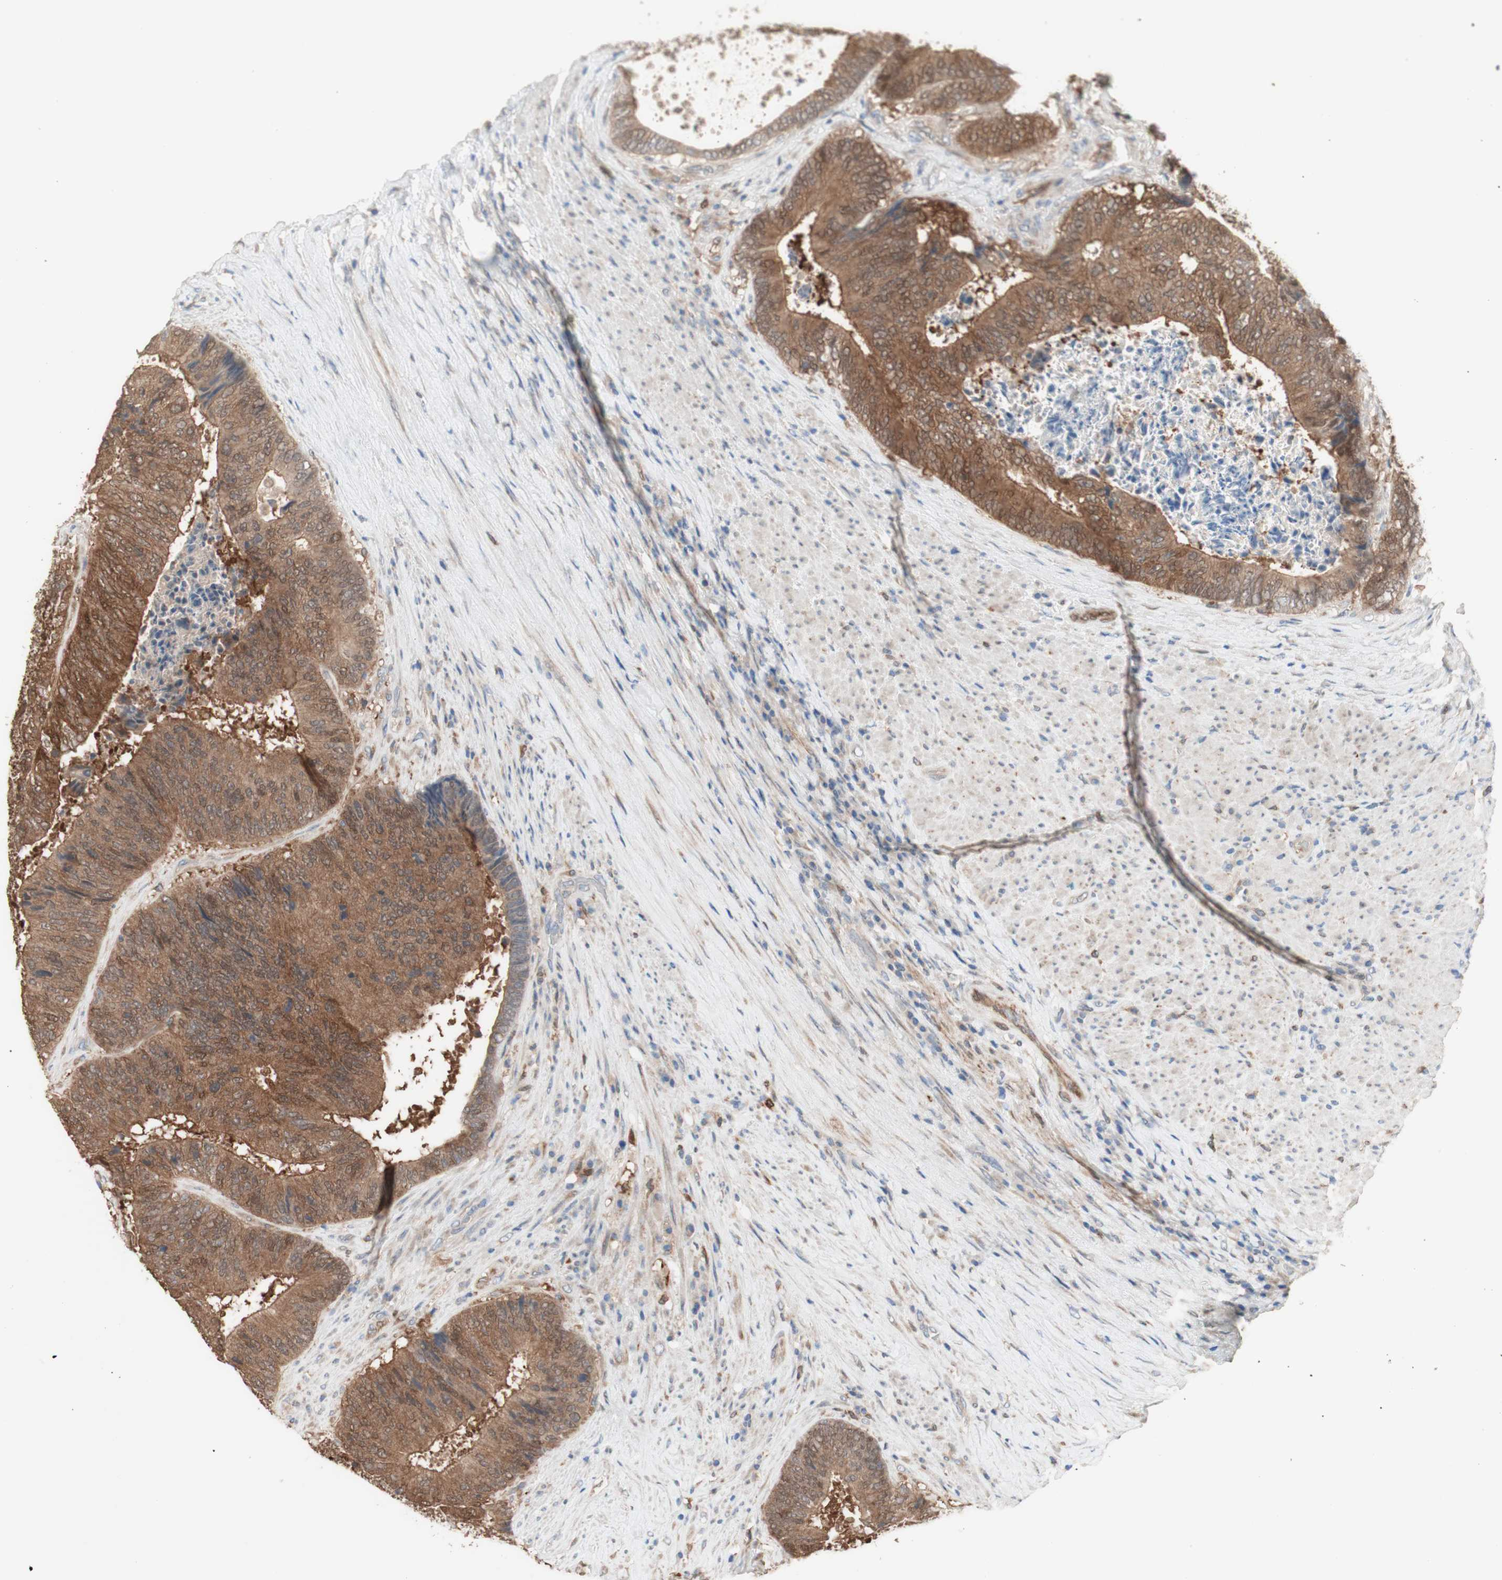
{"staining": {"intensity": "moderate", "quantity": ">75%", "location": "cytoplasmic/membranous"}, "tissue": "colorectal cancer", "cell_type": "Tumor cells", "image_type": "cancer", "snomed": [{"axis": "morphology", "description": "Adenocarcinoma, NOS"}, {"axis": "topography", "description": "Rectum"}], "caption": "Protein staining demonstrates moderate cytoplasmic/membranous expression in approximately >75% of tumor cells in adenocarcinoma (colorectal).", "gene": "COMT", "patient": {"sex": "male", "age": 72}}